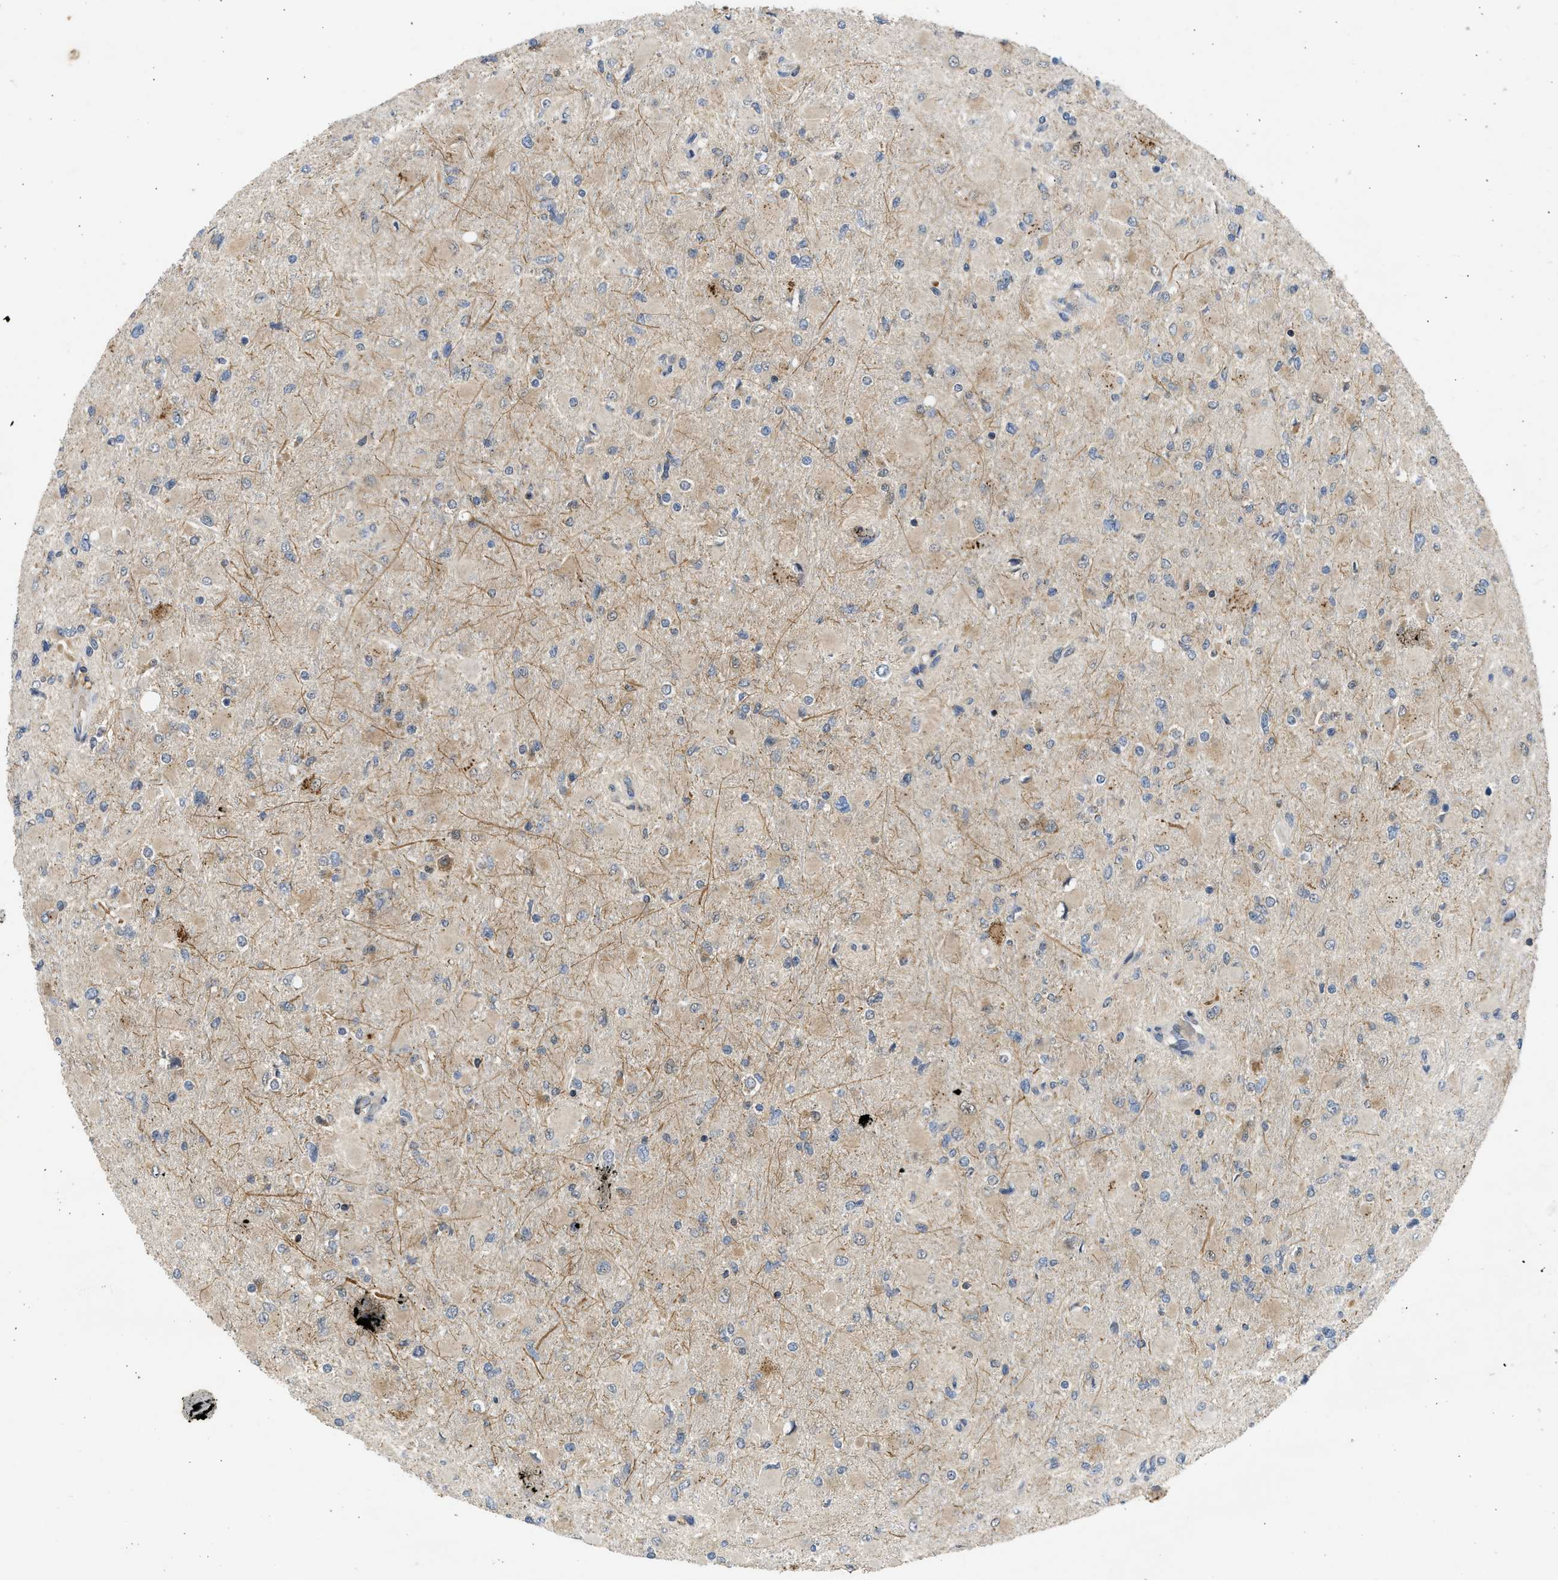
{"staining": {"intensity": "negative", "quantity": "none", "location": "none"}, "tissue": "glioma", "cell_type": "Tumor cells", "image_type": "cancer", "snomed": [{"axis": "morphology", "description": "Glioma, malignant, High grade"}, {"axis": "topography", "description": "Cerebral cortex"}], "caption": "High magnification brightfield microscopy of malignant high-grade glioma stained with DAB (brown) and counterstained with hematoxylin (blue): tumor cells show no significant positivity.", "gene": "CYP1A1", "patient": {"sex": "female", "age": 36}}